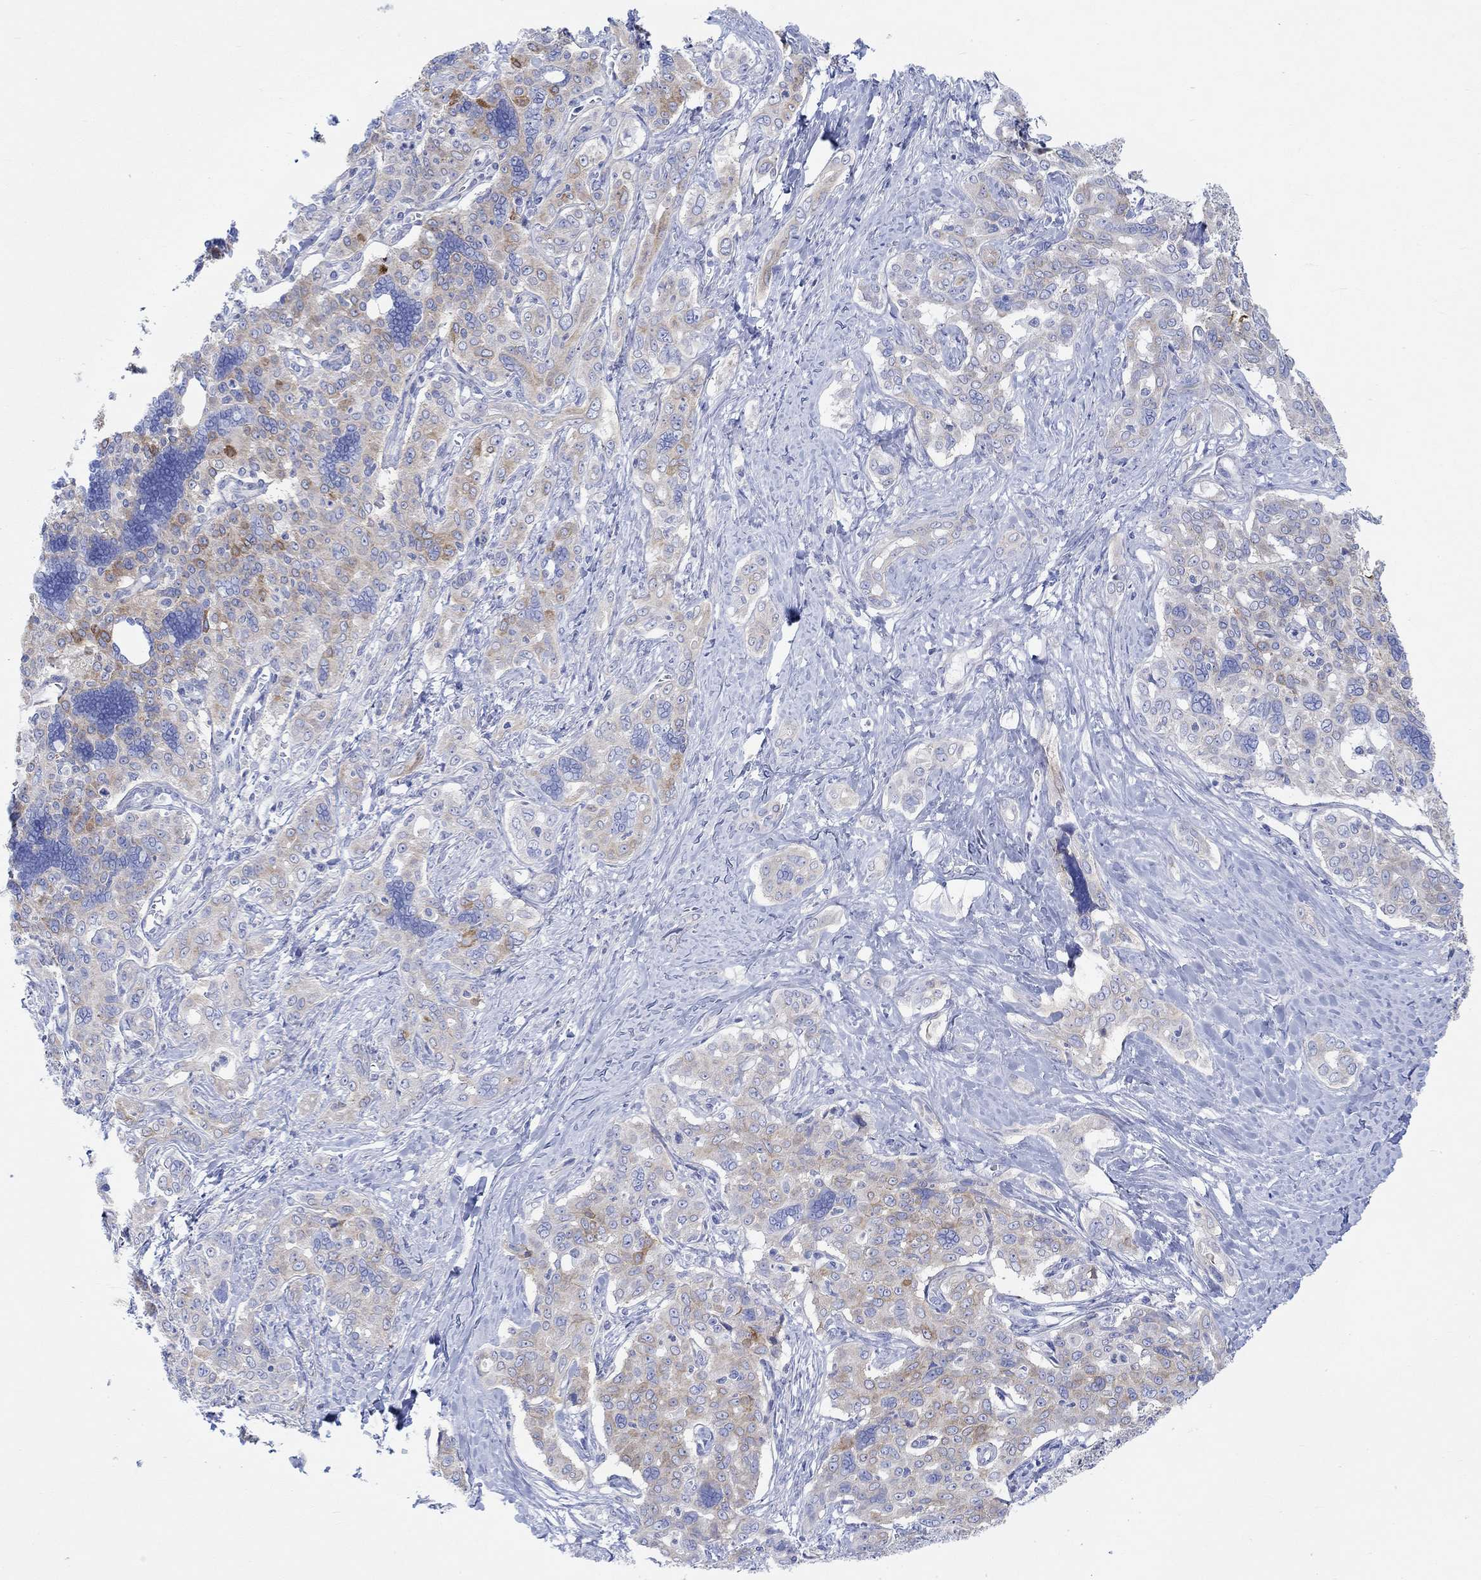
{"staining": {"intensity": "moderate", "quantity": "<25%", "location": "cytoplasmic/membranous"}, "tissue": "liver cancer", "cell_type": "Tumor cells", "image_type": "cancer", "snomed": [{"axis": "morphology", "description": "Cholangiocarcinoma"}, {"axis": "topography", "description": "Liver"}], "caption": "Protein expression analysis of liver cancer (cholangiocarcinoma) reveals moderate cytoplasmic/membranous expression in approximately <25% of tumor cells.", "gene": "REEP6", "patient": {"sex": "female", "age": 47}}